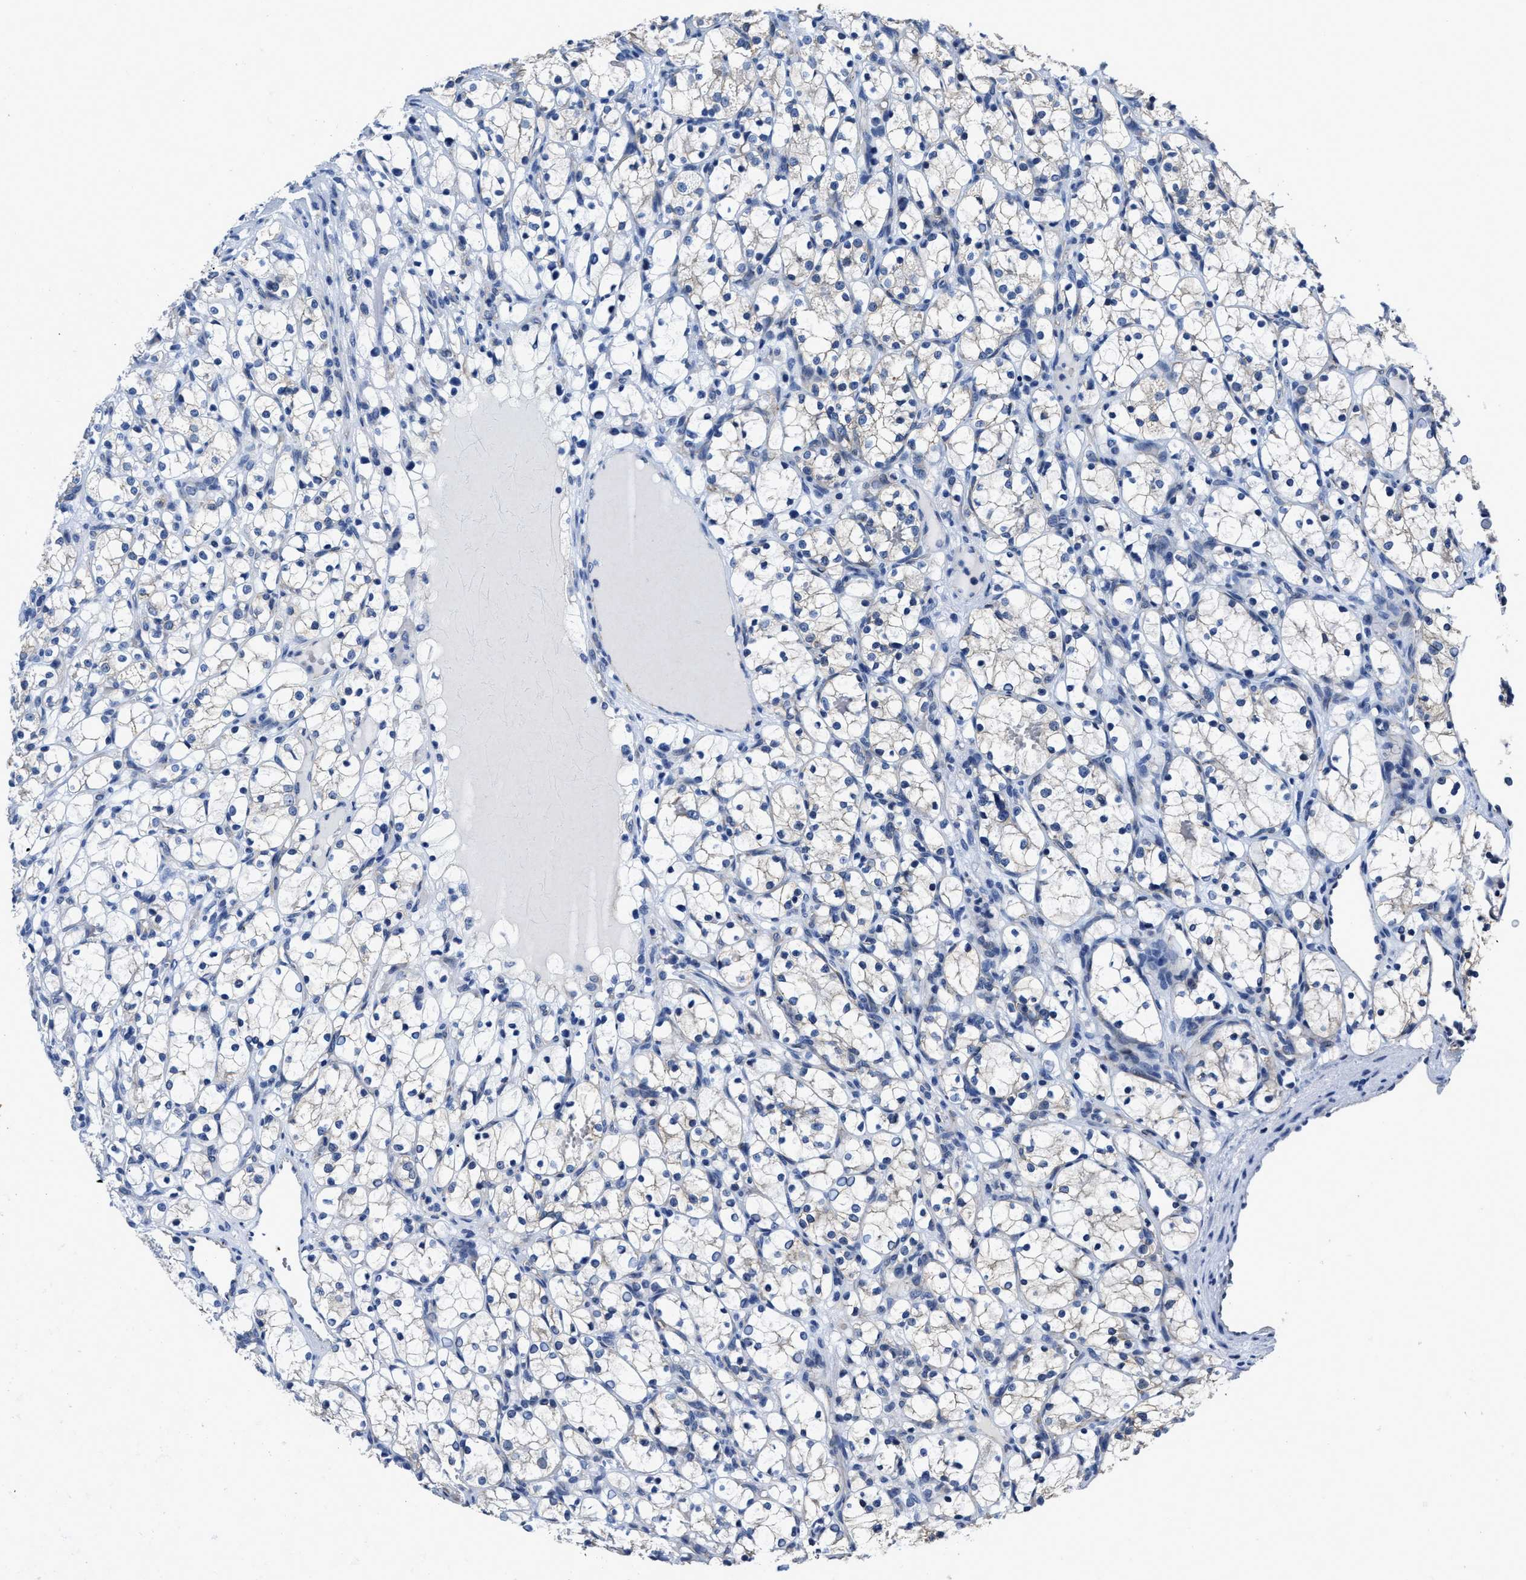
{"staining": {"intensity": "negative", "quantity": "none", "location": "none"}, "tissue": "renal cancer", "cell_type": "Tumor cells", "image_type": "cancer", "snomed": [{"axis": "morphology", "description": "Adenocarcinoma, NOS"}, {"axis": "topography", "description": "Kidney"}], "caption": "This image is of renal adenocarcinoma stained with immunohistochemistry (IHC) to label a protein in brown with the nuclei are counter-stained blue. There is no positivity in tumor cells.", "gene": "GHITM", "patient": {"sex": "female", "age": 69}}